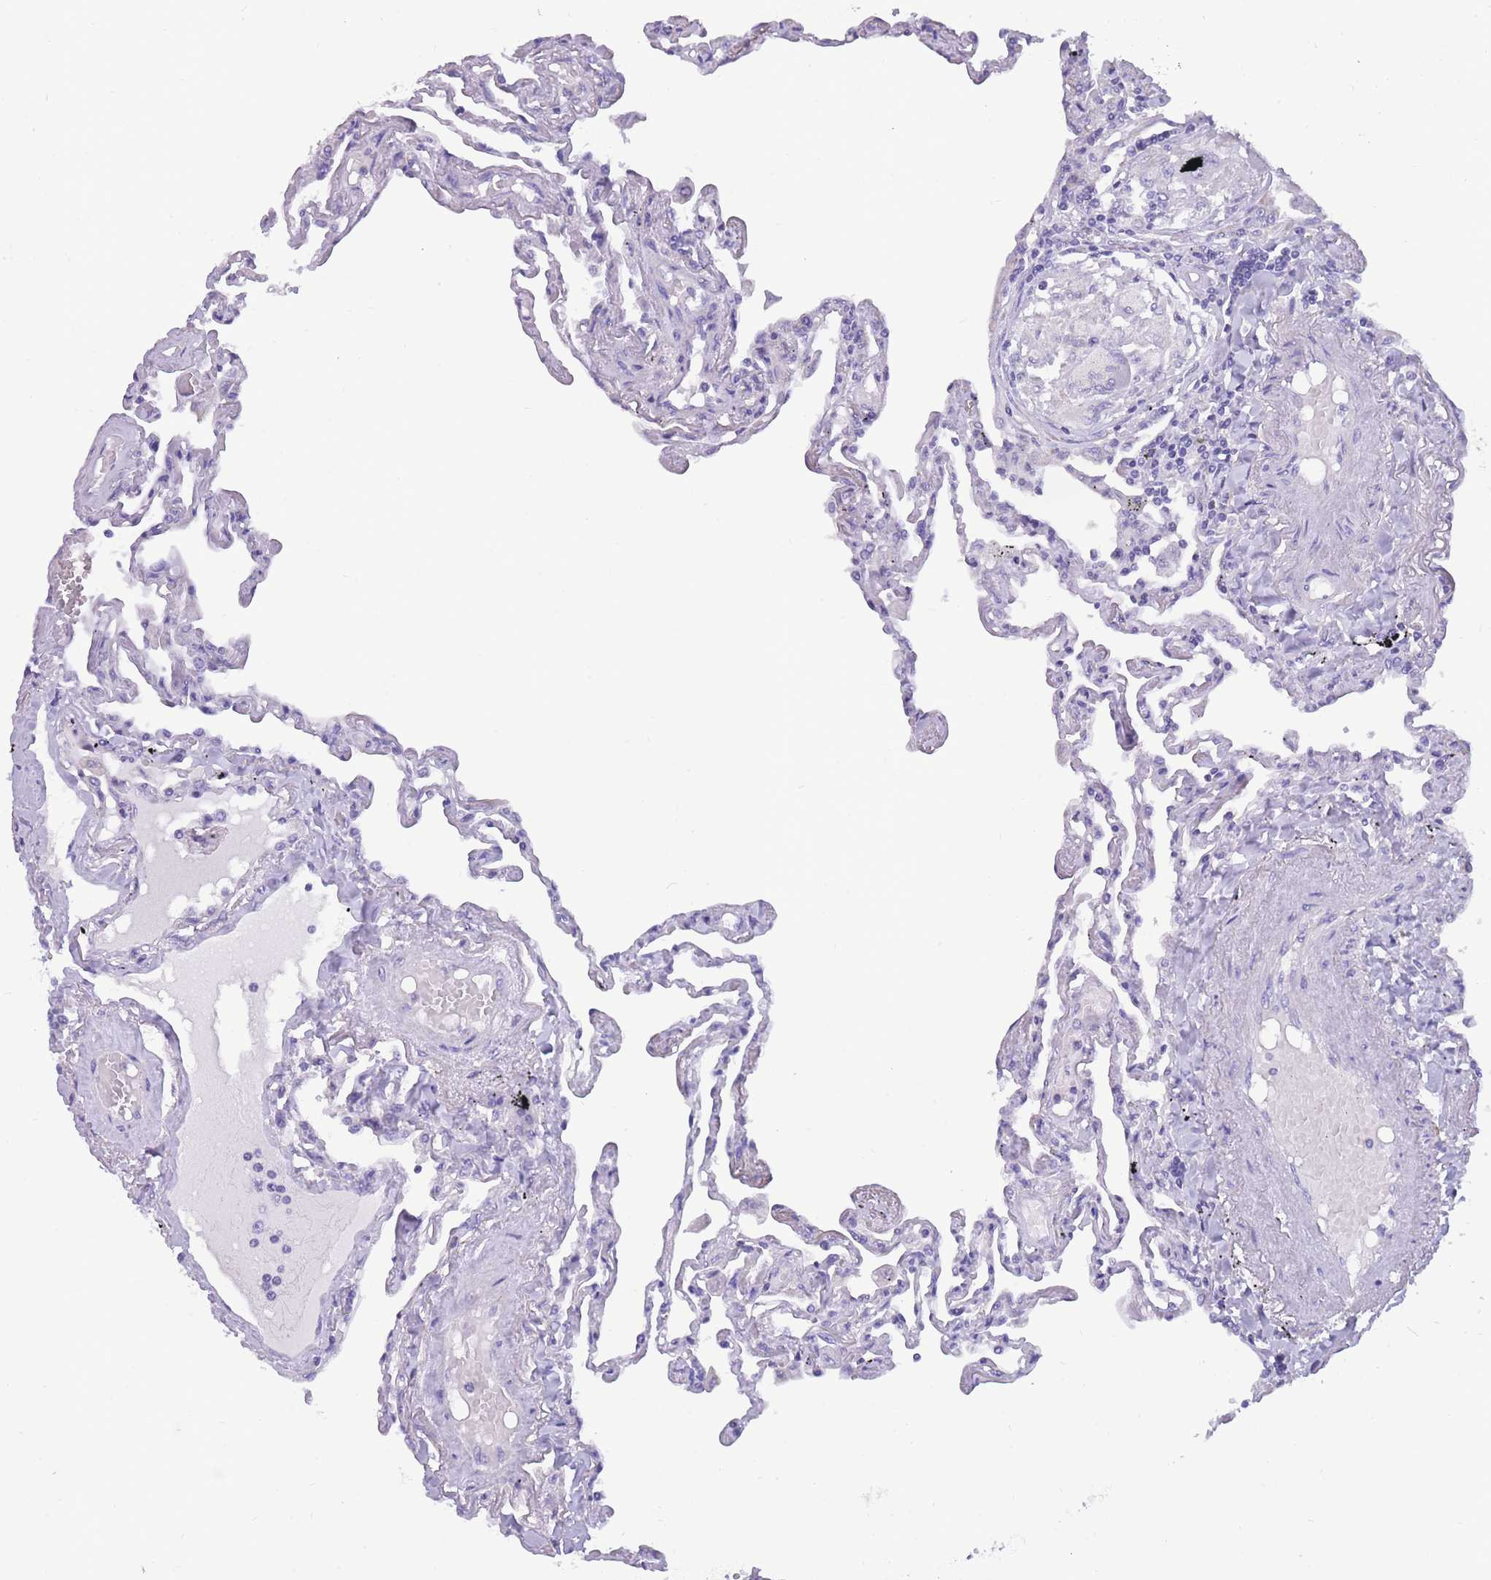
{"staining": {"intensity": "negative", "quantity": "none", "location": "none"}, "tissue": "lung", "cell_type": "Alveolar cells", "image_type": "normal", "snomed": [{"axis": "morphology", "description": "Normal tissue, NOS"}, {"axis": "topography", "description": "Lung"}], "caption": "DAB immunohistochemical staining of benign human lung reveals no significant staining in alveolar cells. The staining was performed using DAB to visualize the protein expression in brown, while the nuclei were stained in blue with hematoxylin (Magnification: 20x).", "gene": "INTS2", "patient": {"sex": "female", "age": 67}}